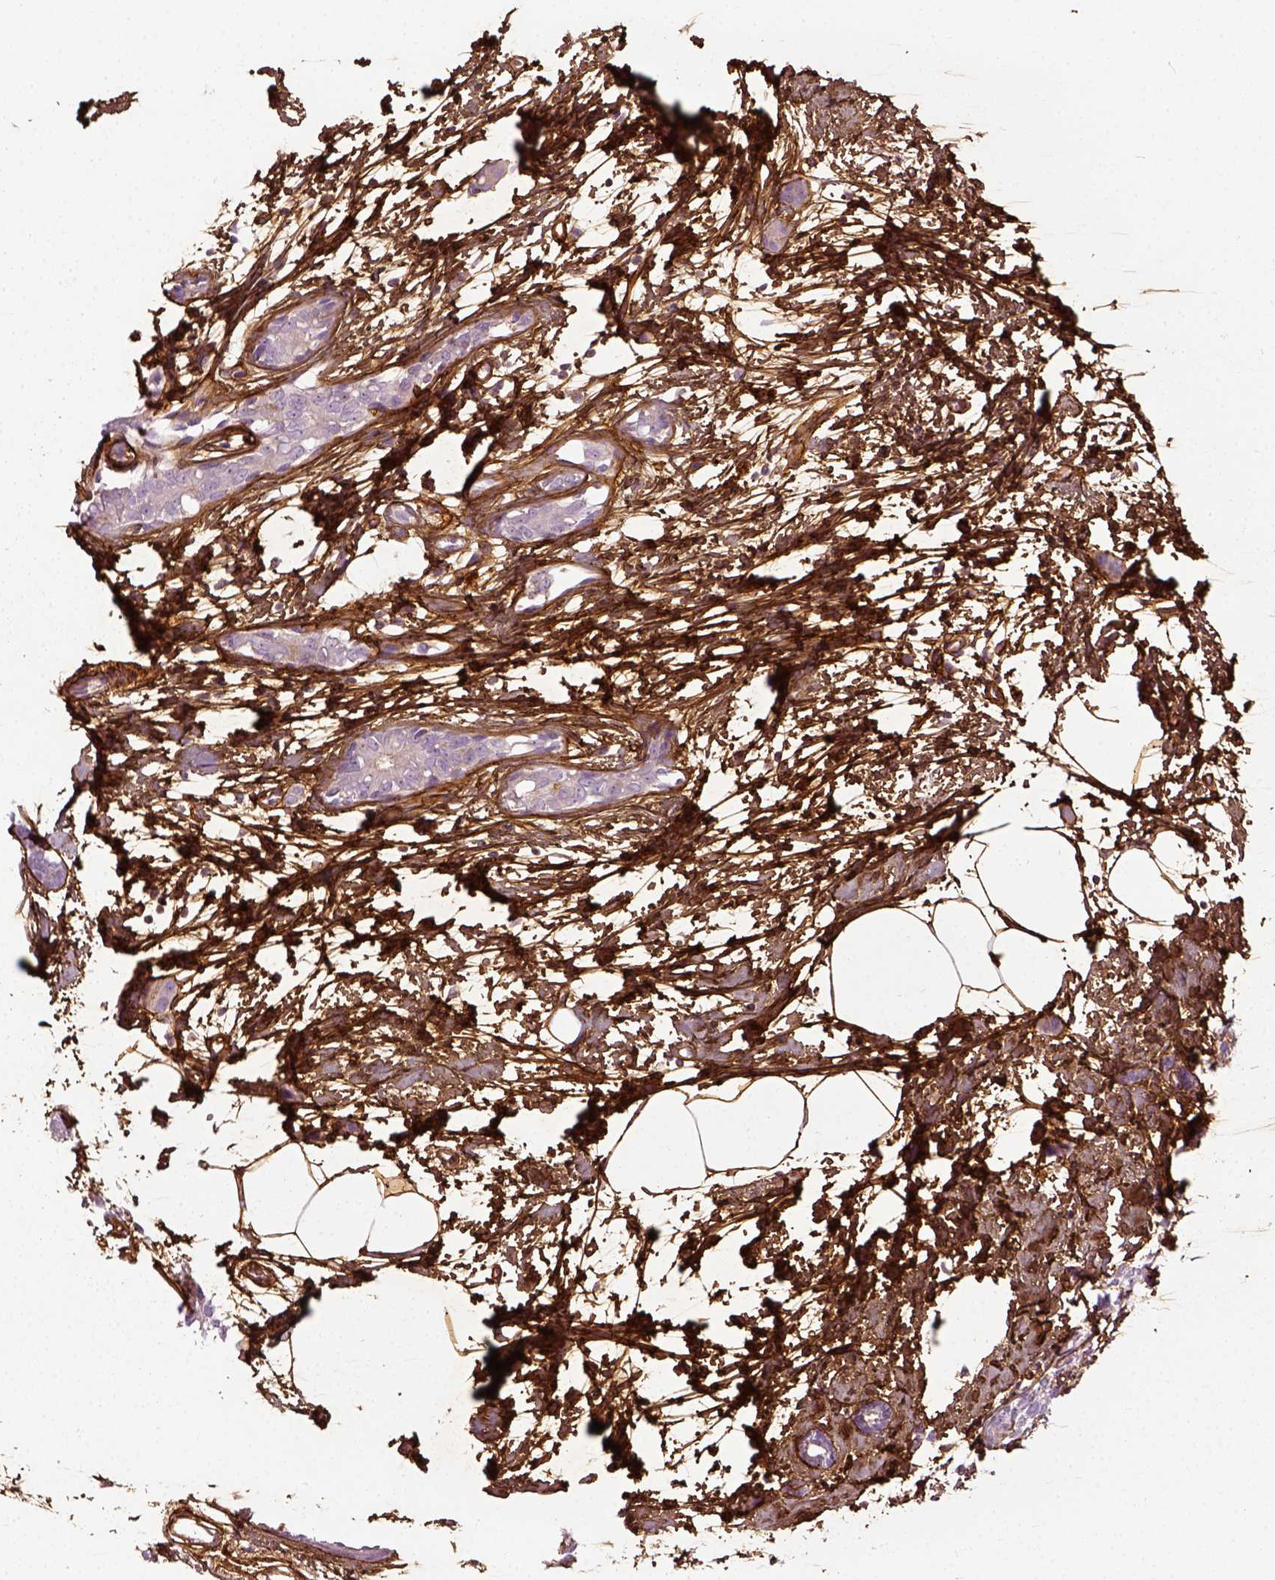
{"staining": {"intensity": "negative", "quantity": "none", "location": "none"}, "tissue": "breast cancer", "cell_type": "Tumor cells", "image_type": "cancer", "snomed": [{"axis": "morphology", "description": "Duct carcinoma"}, {"axis": "topography", "description": "Breast"}], "caption": "There is no significant positivity in tumor cells of breast intraductal carcinoma.", "gene": "COL6A2", "patient": {"sex": "female", "age": 40}}